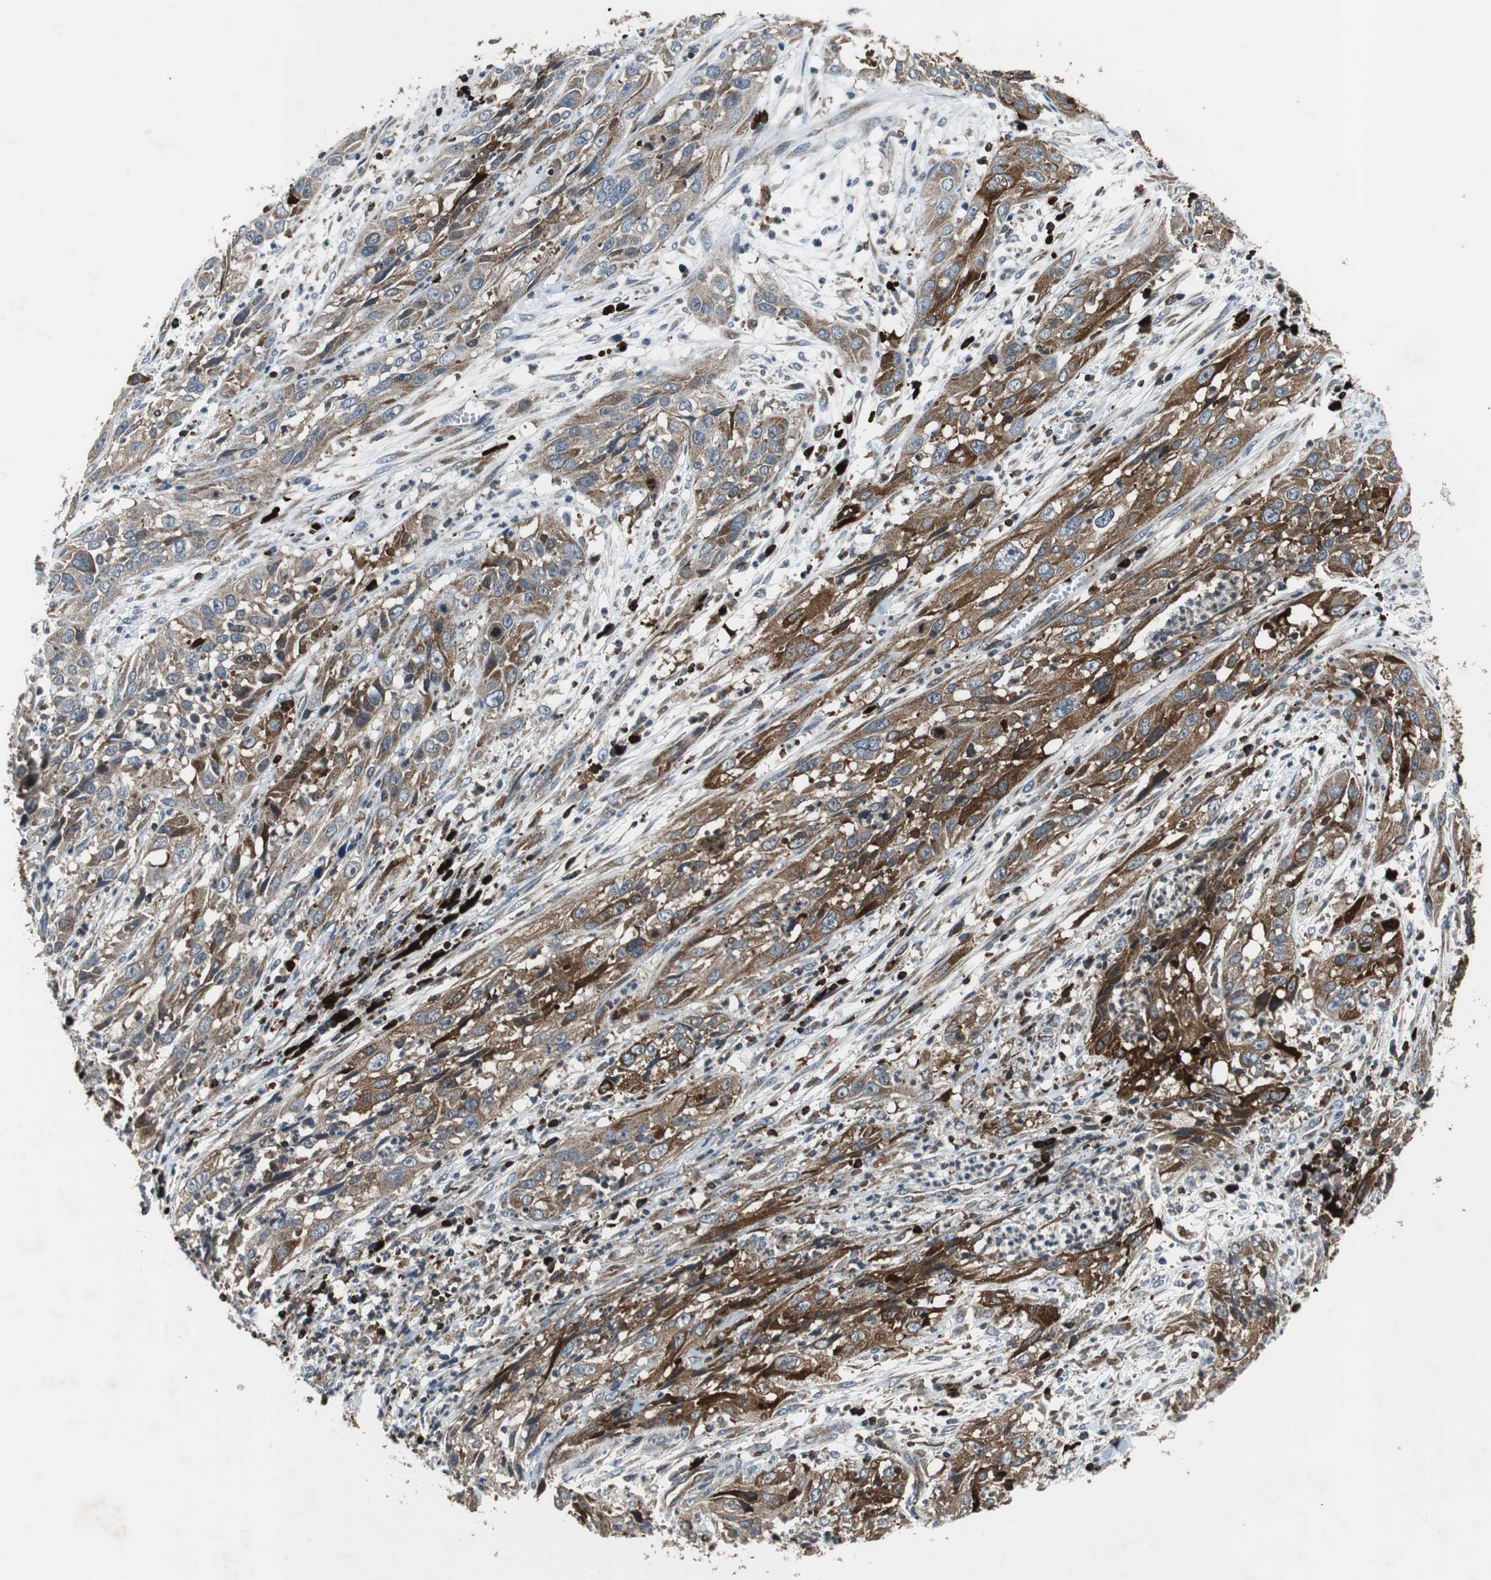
{"staining": {"intensity": "moderate", "quantity": ">75%", "location": "cytoplasmic/membranous"}, "tissue": "cervical cancer", "cell_type": "Tumor cells", "image_type": "cancer", "snomed": [{"axis": "morphology", "description": "Squamous cell carcinoma, NOS"}, {"axis": "topography", "description": "Cervix"}], "caption": "The image shows staining of cervical squamous cell carcinoma, revealing moderate cytoplasmic/membranous protein expression (brown color) within tumor cells.", "gene": "TUBA4A", "patient": {"sex": "female", "age": 32}}